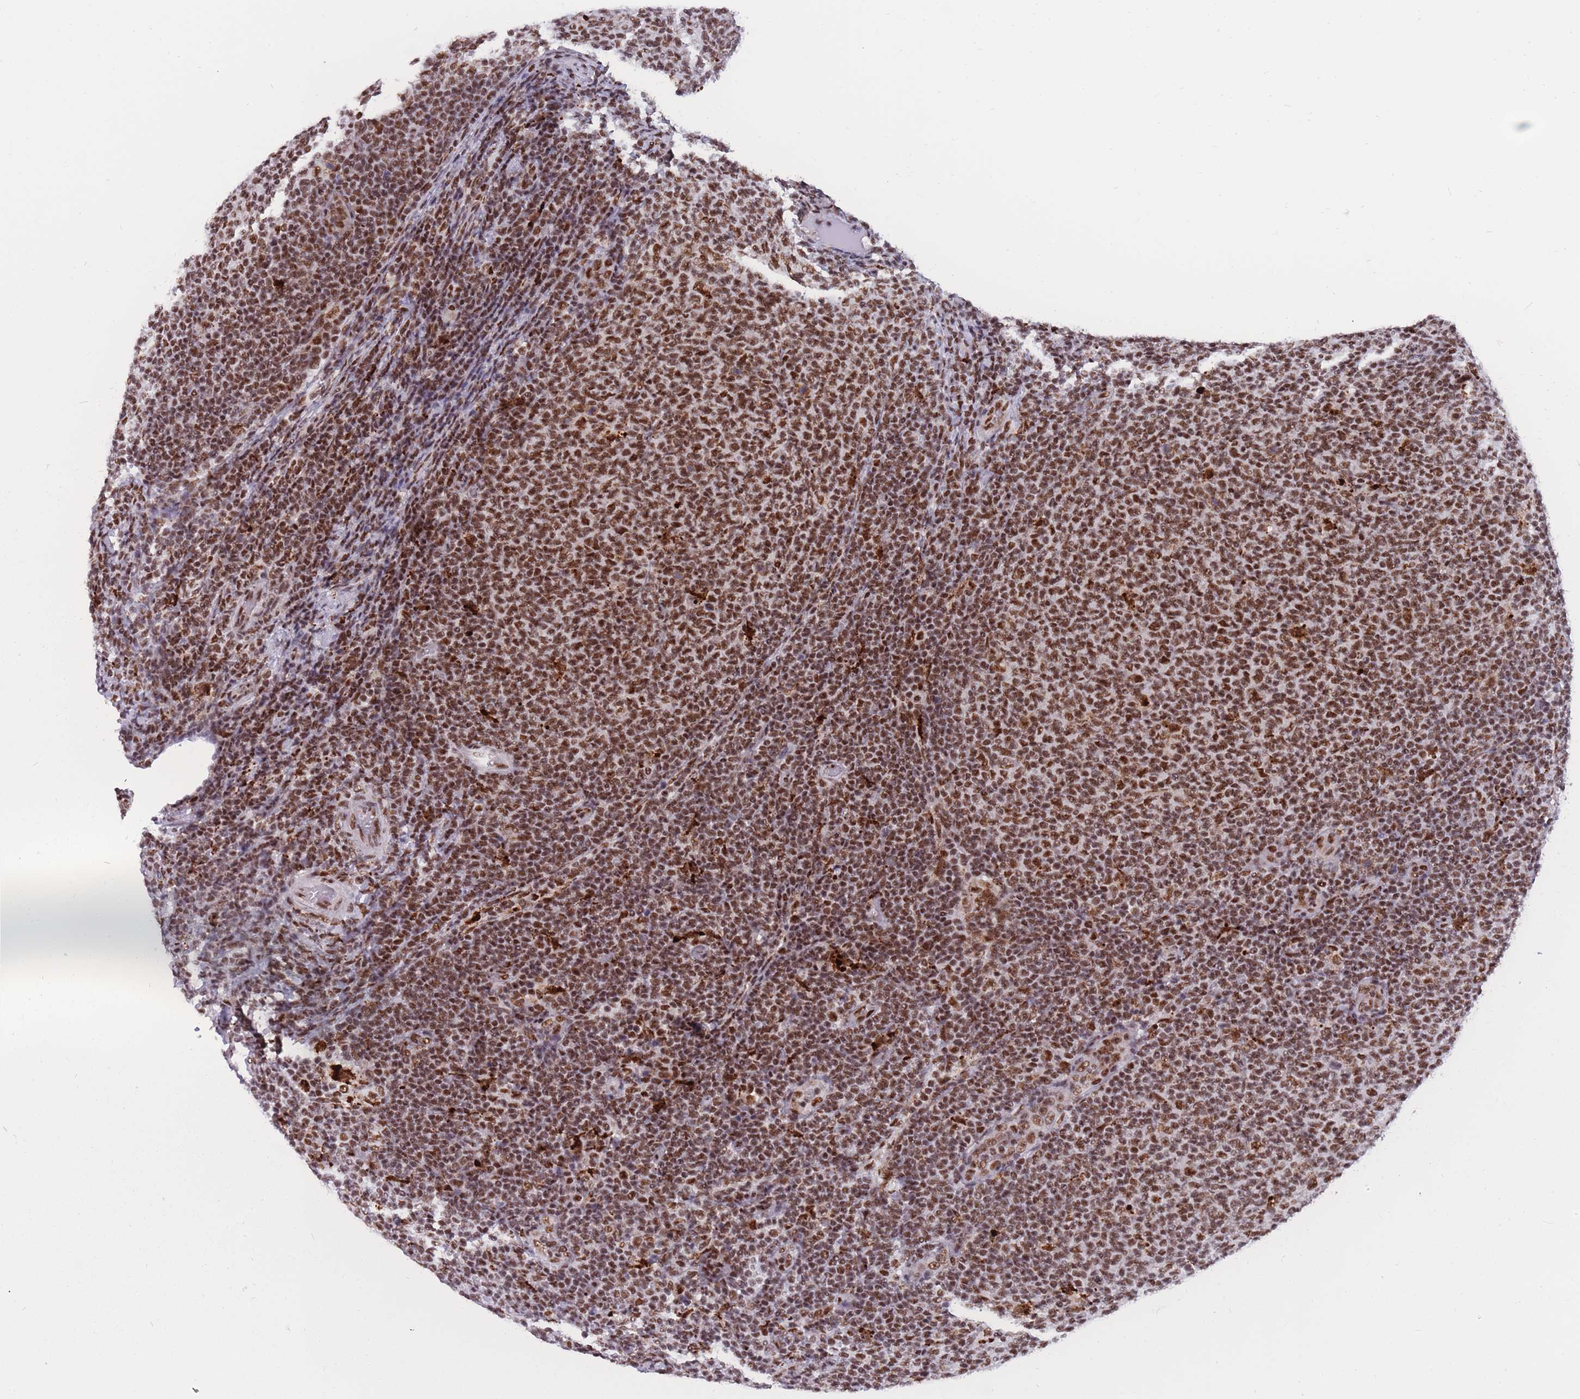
{"staining": {"intensity": "moderate", "quantity": ">75%", "location": "nuclear"}, "tissue": "lymphoma", "cell_type": "Tumor cells", "image_type": "cancer", "snomed": [{"axis": "morphology", "description": "Malignant lymphoma, non-Hodgkin's type, Low grade"}, {"axis": "topography", "description": "Lymph node"}], "caption": "Immunohistochemistry (IHC) photomicrograph of human malignant lymphoma, non-Hodgkin's type (low-grade) stained for a protein (brown), which shows medium levels of moderate nuclear positivity in about >75% of tumor cells.", "gene": "PRPF19", "patient": {"sex": "male", "age": 66}}